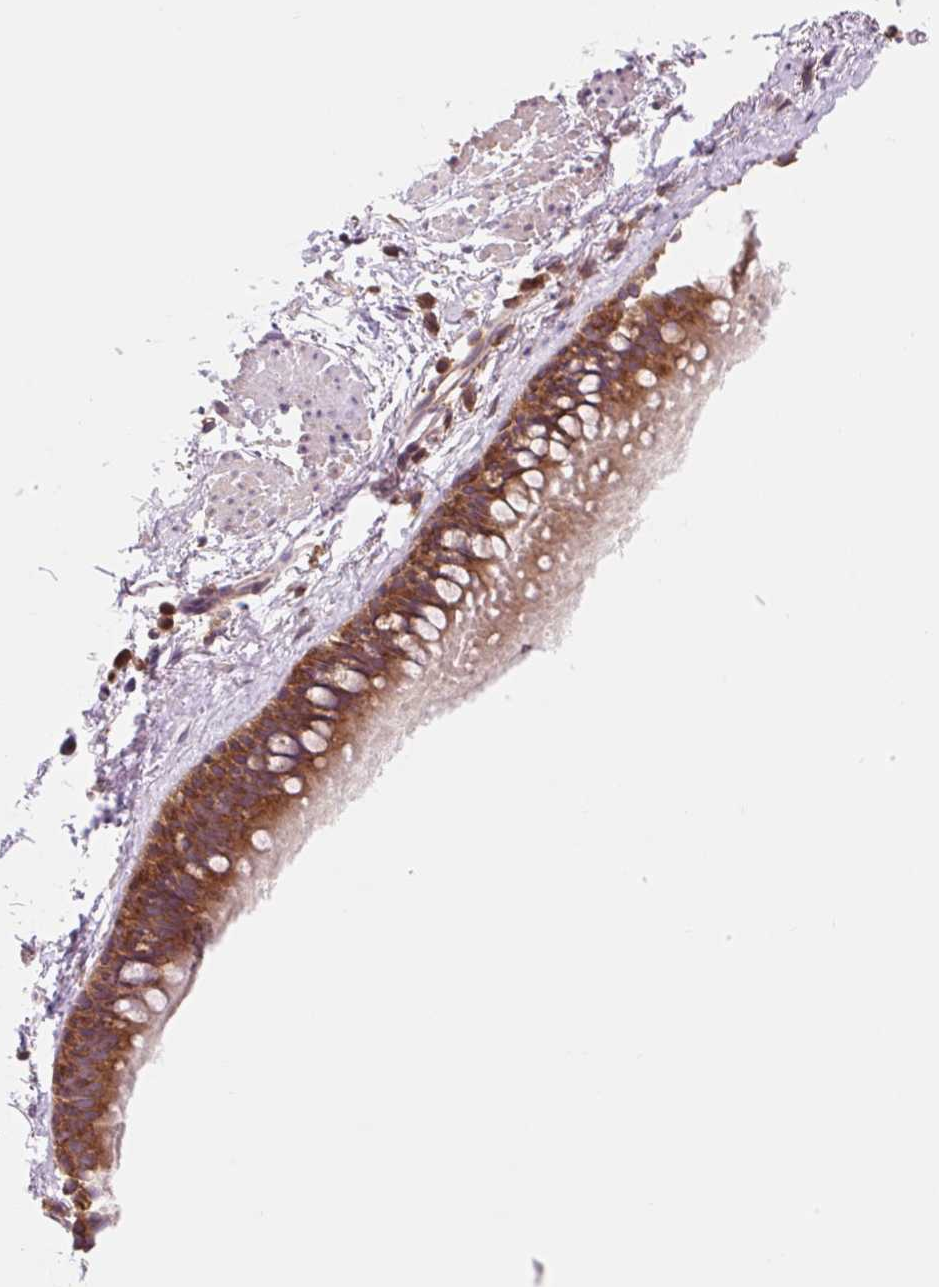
{"staining": {"intensity": "strong", "quantity": ">75%", "location": "cytoplasmic/membranous"}, "tissue": "bronchus", "cell_type": "Respiratory epithelial cells", "image_type": "normal", "snomed": [{"axis": "morphology", "description": "Normal tissue, NOS"}, {"axis": "topography", "description": "Lymph node"}, {"axis": "topography", "description": "Cartilage tissue"}, {"axis": "topography", "description": "Bronchus"}], "caption": "Human bronchus stained for a protein (brown) displays strong cytoplasmic/membranous positive staining in about >75% of respiratory epithelial cells.", "gene": "VPS4A", "patient": {"sex": "female", "age": 70}}